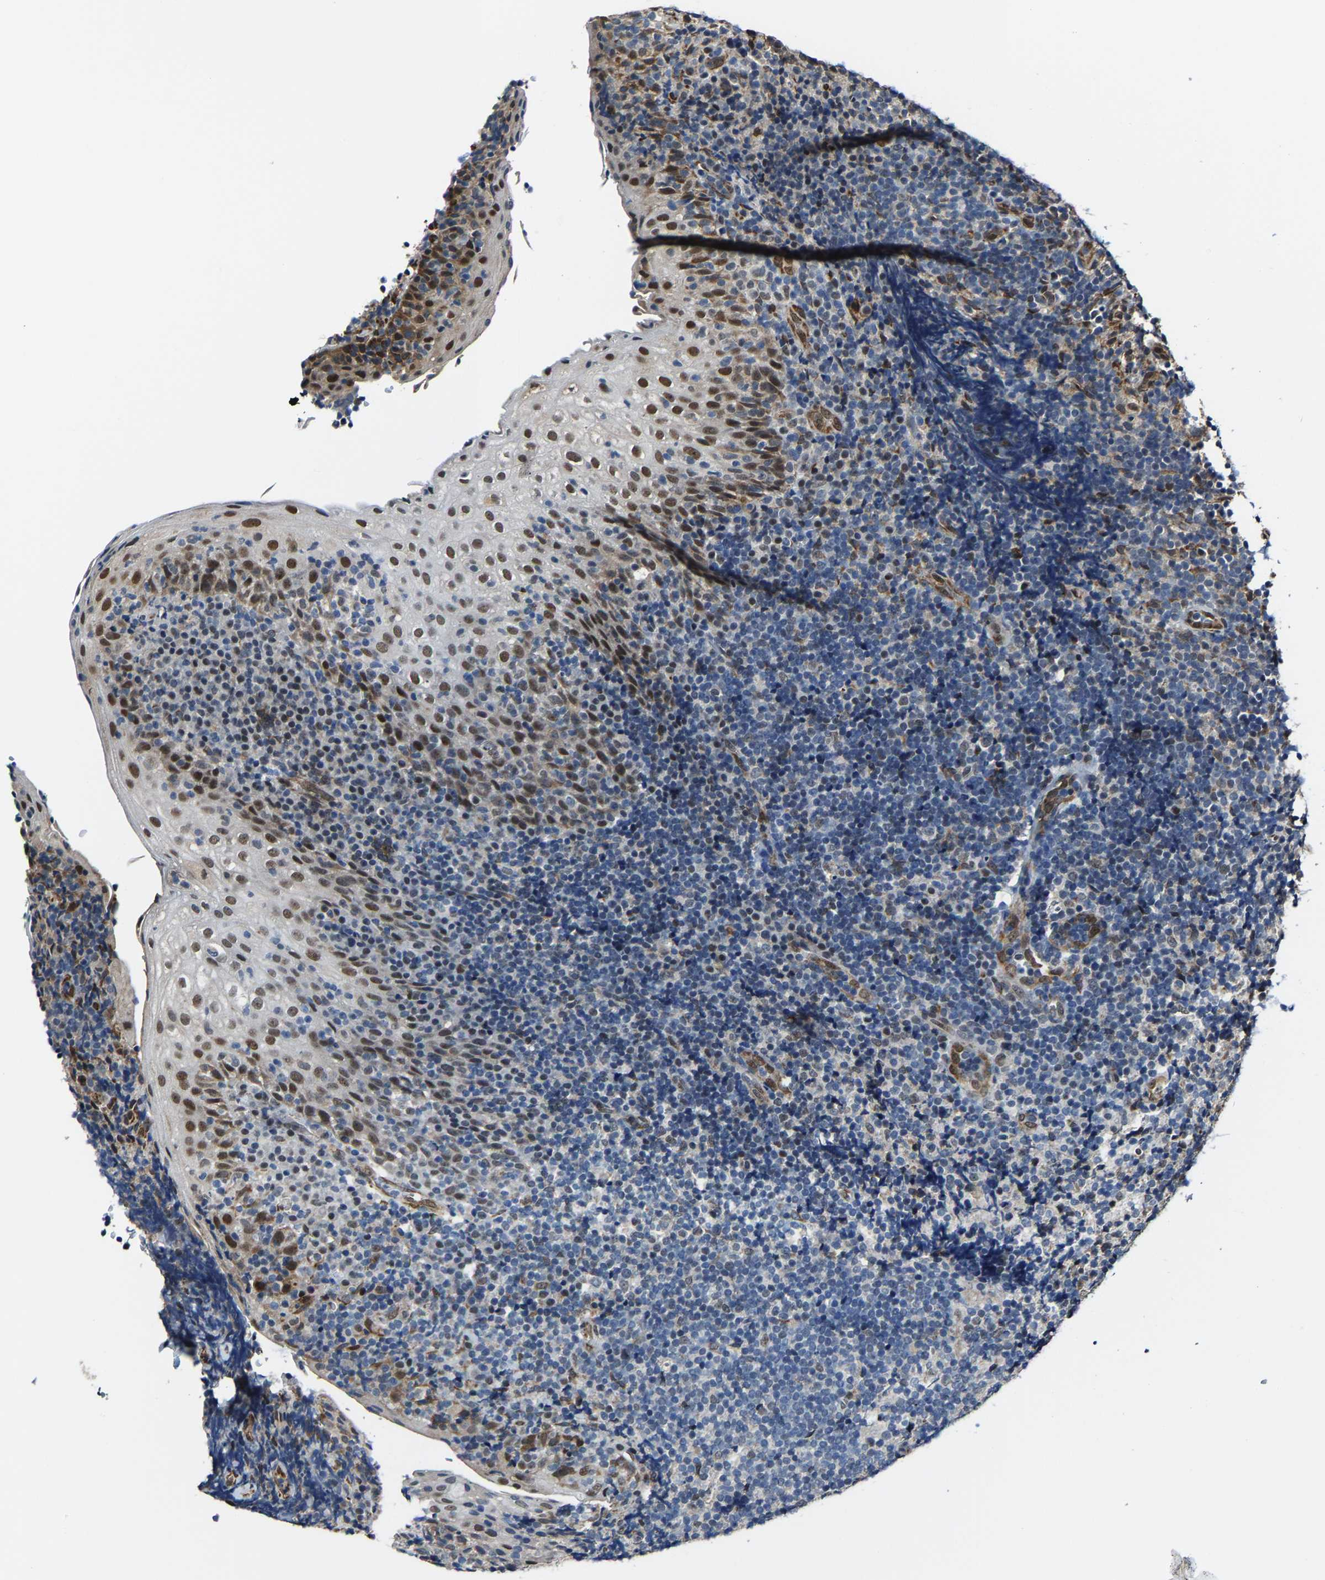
{"staining": {"intensity": "moderate", "quantity": "<25%", "location": "nuclear"}, "tissue": "tonsil", "cell_type": "Germinal center cells", "image_type": "normal", "snomed": [{"axis": "morphology", "description": "Normal tissue, NOS"}, {"axis": "topography", "description": "Tonsil"}], "caption": "A low amount of moderate nuclear positivity is seen in approximately <25% of germinal center cells in normal tonsil. (DAB (3,3'-diaminobenzidine) = brown stain, brightfield microscopy at high magnification).", "gene": "METTL1", "patient": {"sex": "male", "age": 37}}